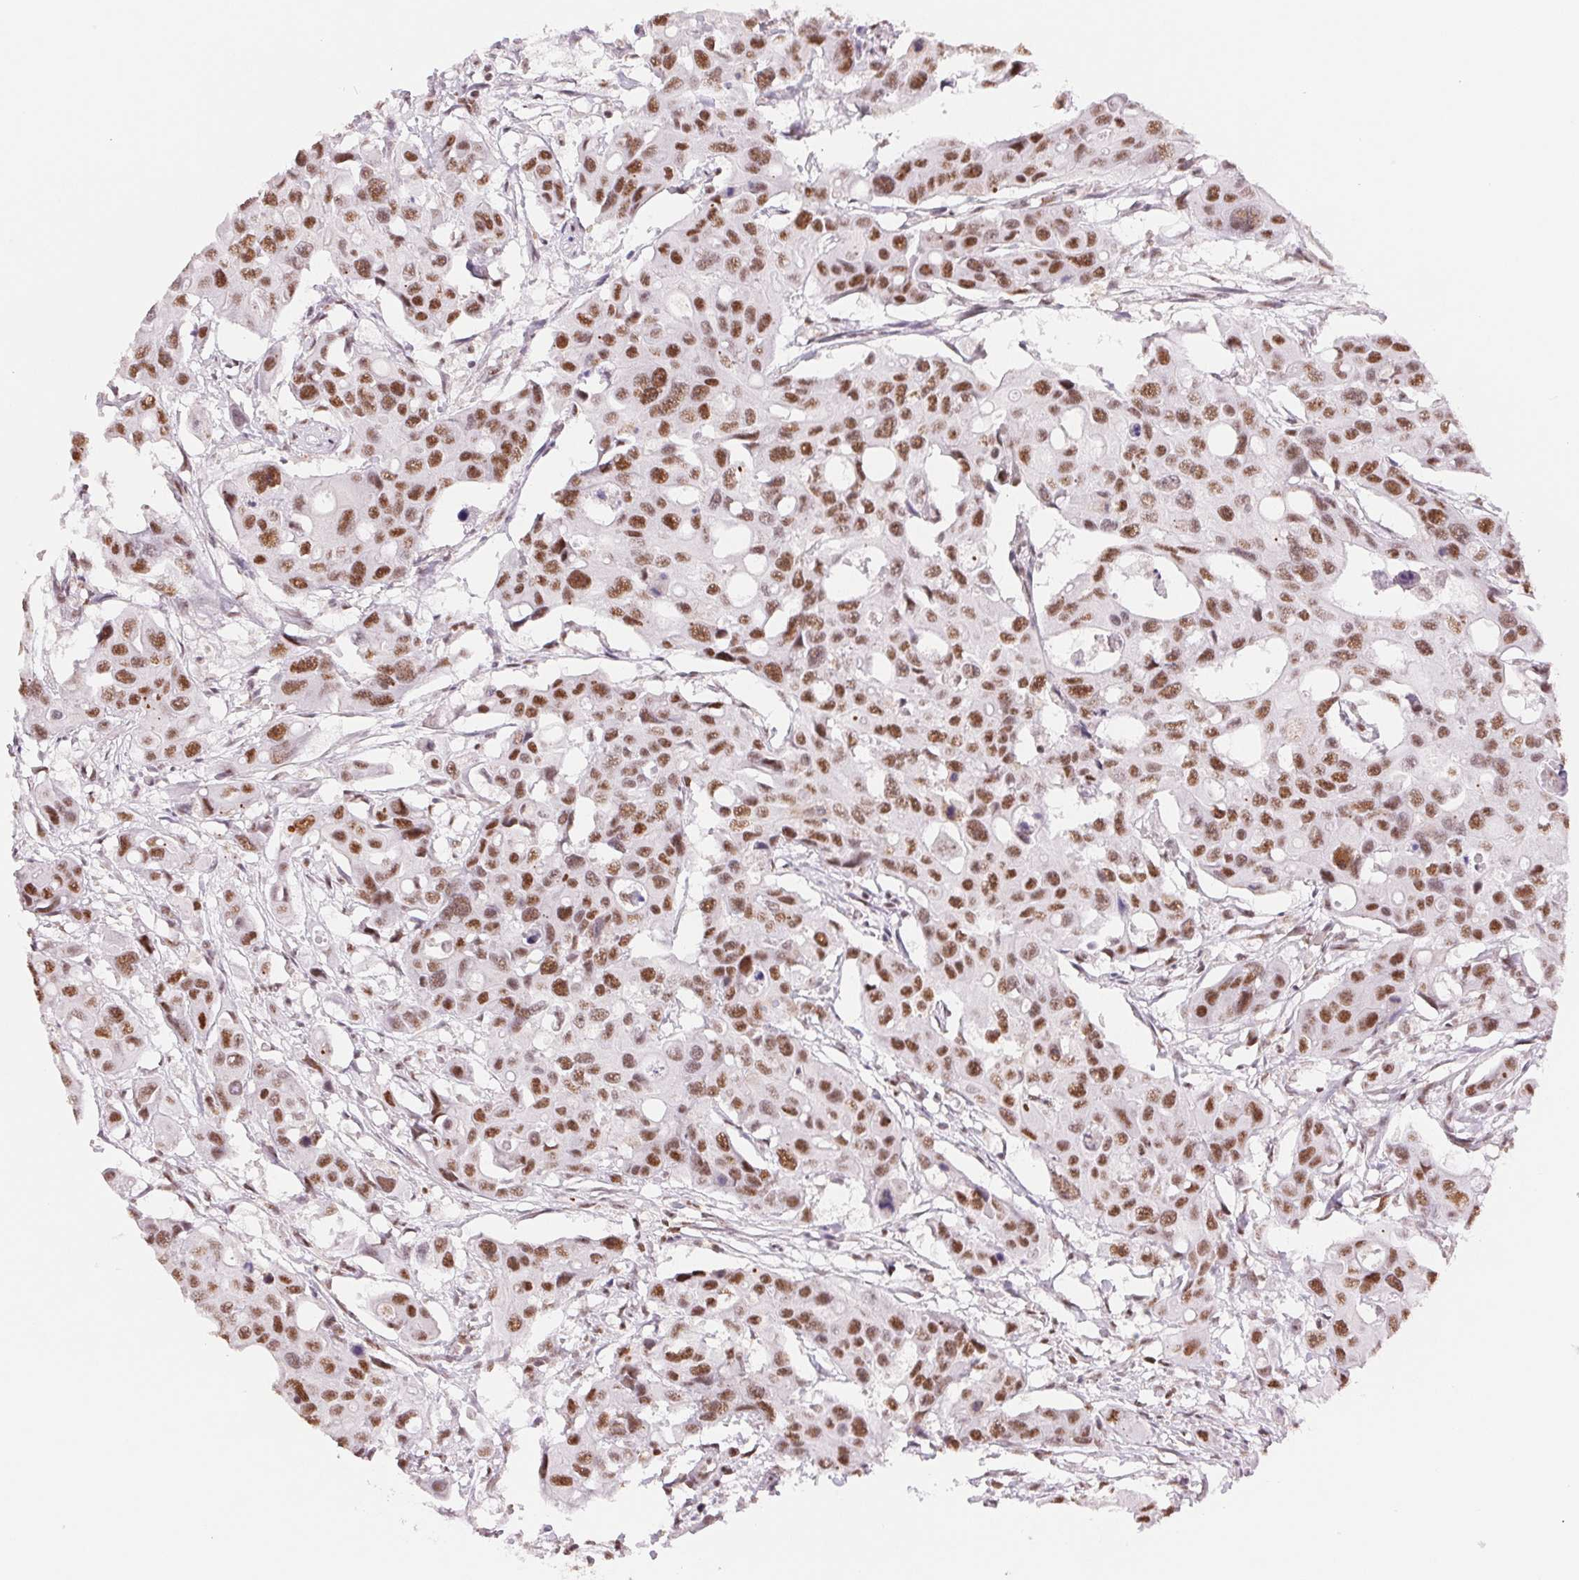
{"staining": {"intensity": "moderate", "quantity": ">75%", "location": "nuclear"}, "tissue": "colorectal cancer", "cell_type": "Tumor cells", "image_type": "cancer", "snomed": [{"axis": "morphology", "description": "Adenocarcinoma, NOS"}, {"axis": "topography", "description": "Colon"}], "caption": "Immunohistochemical staining of human adenocarcinoma (colorectal) reveals medium levels of moderate nuclear staining in about >75% of tumor cells. Nuclei are stained in blue.", "gene": "SREK1", "patient": {"sex": "male", "age": 77}}